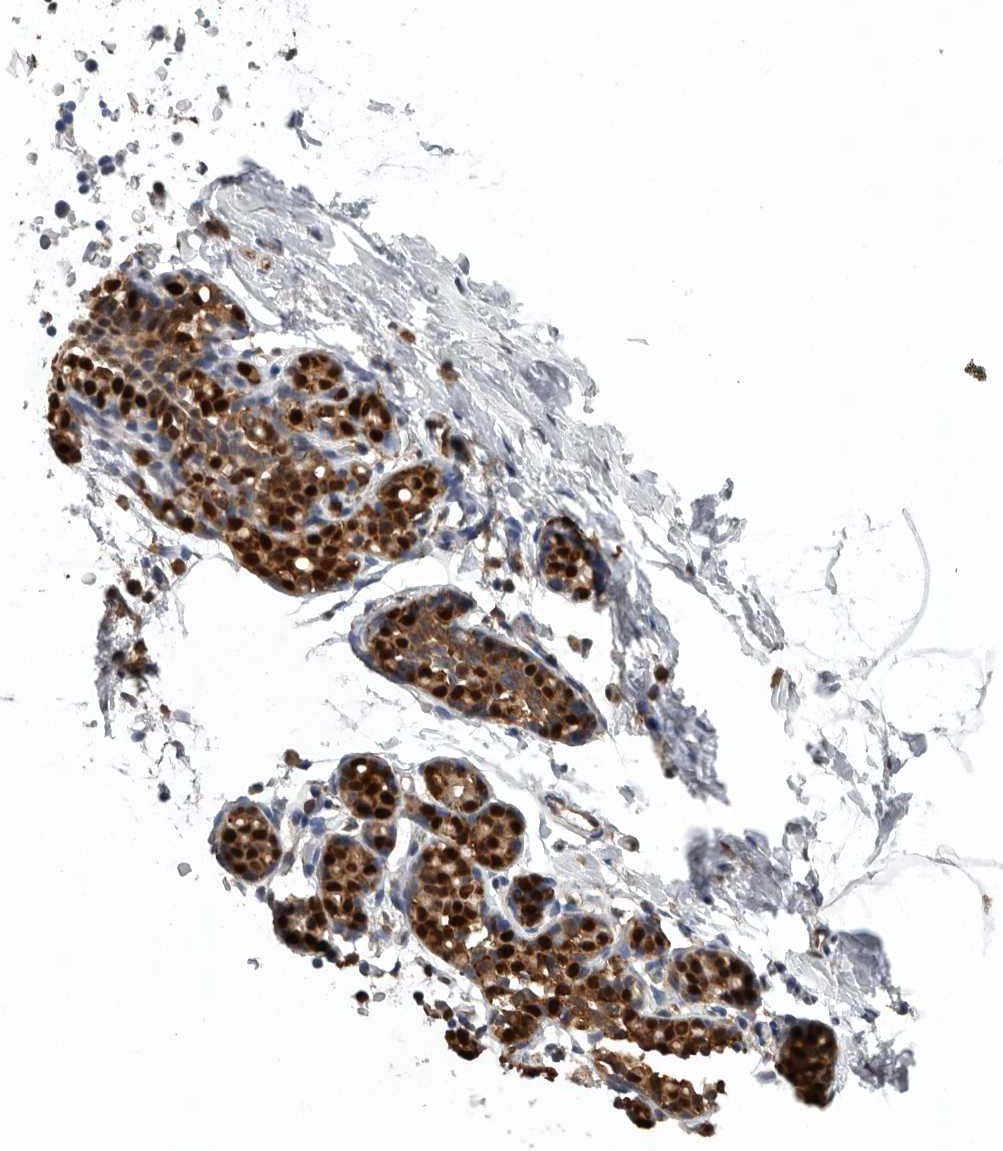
{"staining": {"intensity": "negative", "quantity": "none", "location": "none"}, "tissue": "breast", "cell_type": "Adipocytes", "image_type": "normal", "snomed": [{"axis": "morphology", "description": "Normal tissue, NOS"}, {"axis": "topography", "description": "Breast"}], "caption": "The immunohistochemistry histopathology image has no significant positivity in adipocytes of breast.", "gene": "PDCD4", "patient": {"sex": "female", "age": 62}}